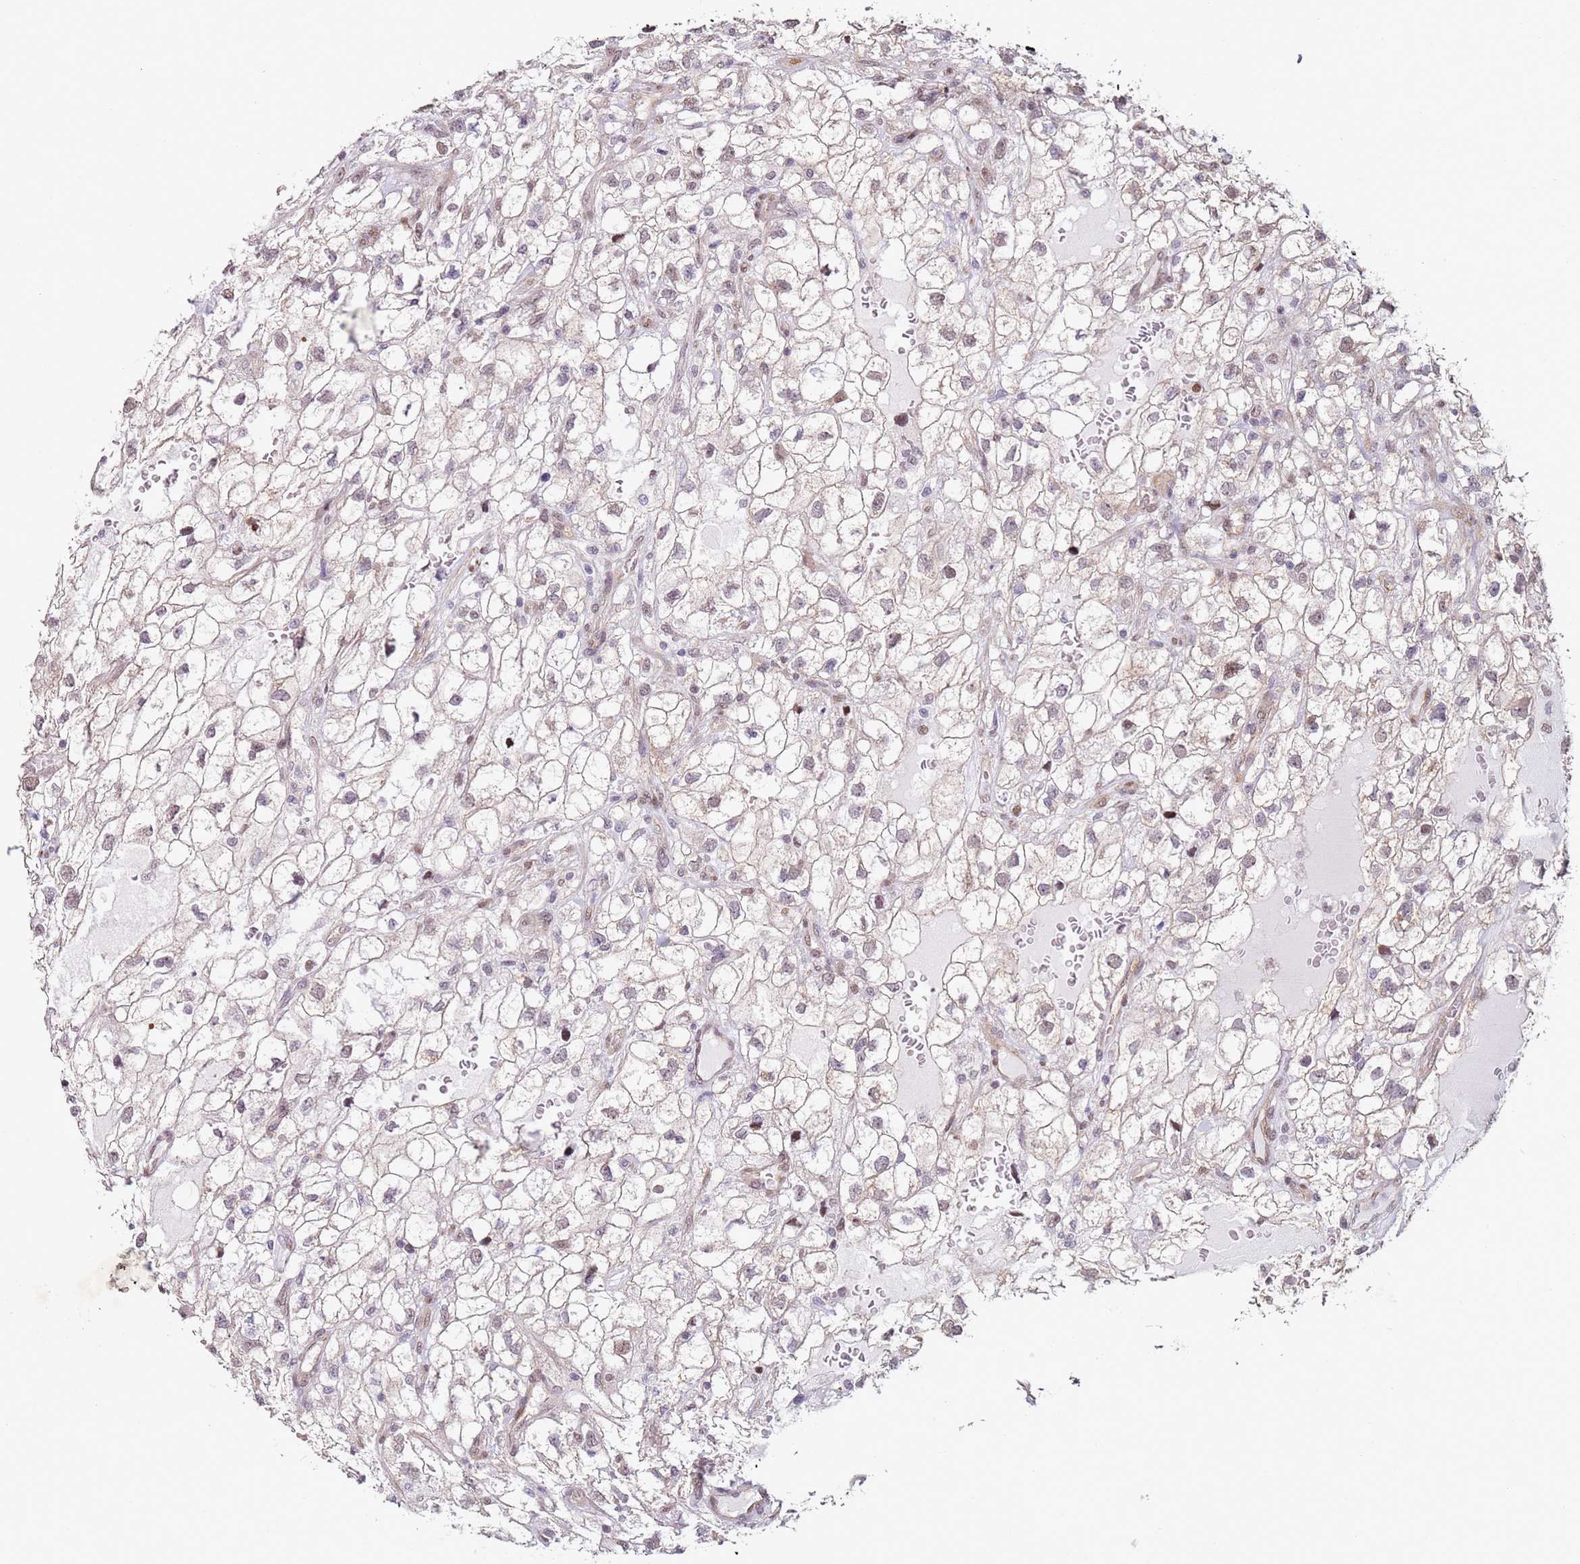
{"staining": {"intensity": "weak", "quantity": "<25%", "location": "nuclear"}, "tissue": "renal cancer", "cell_type": "Tumor cells", "image_type": "cancer", "snomed": [{"axis": "morphology", "description": "Adenocarcinoma, NOS"}, {"axis": "topography", "description": "Kidney"}], "caption": "The image demonstrates no staining of tumor cells in renal cancer. (Stains: DAB (3,3'-diaminobenzidine) immunohistochemistry with hematoxylin counter stain, Microscopy: brightfield microscopy at high magnification).", "gene": "PSMD4", "patient": {"sex": "male", "age": 59}}